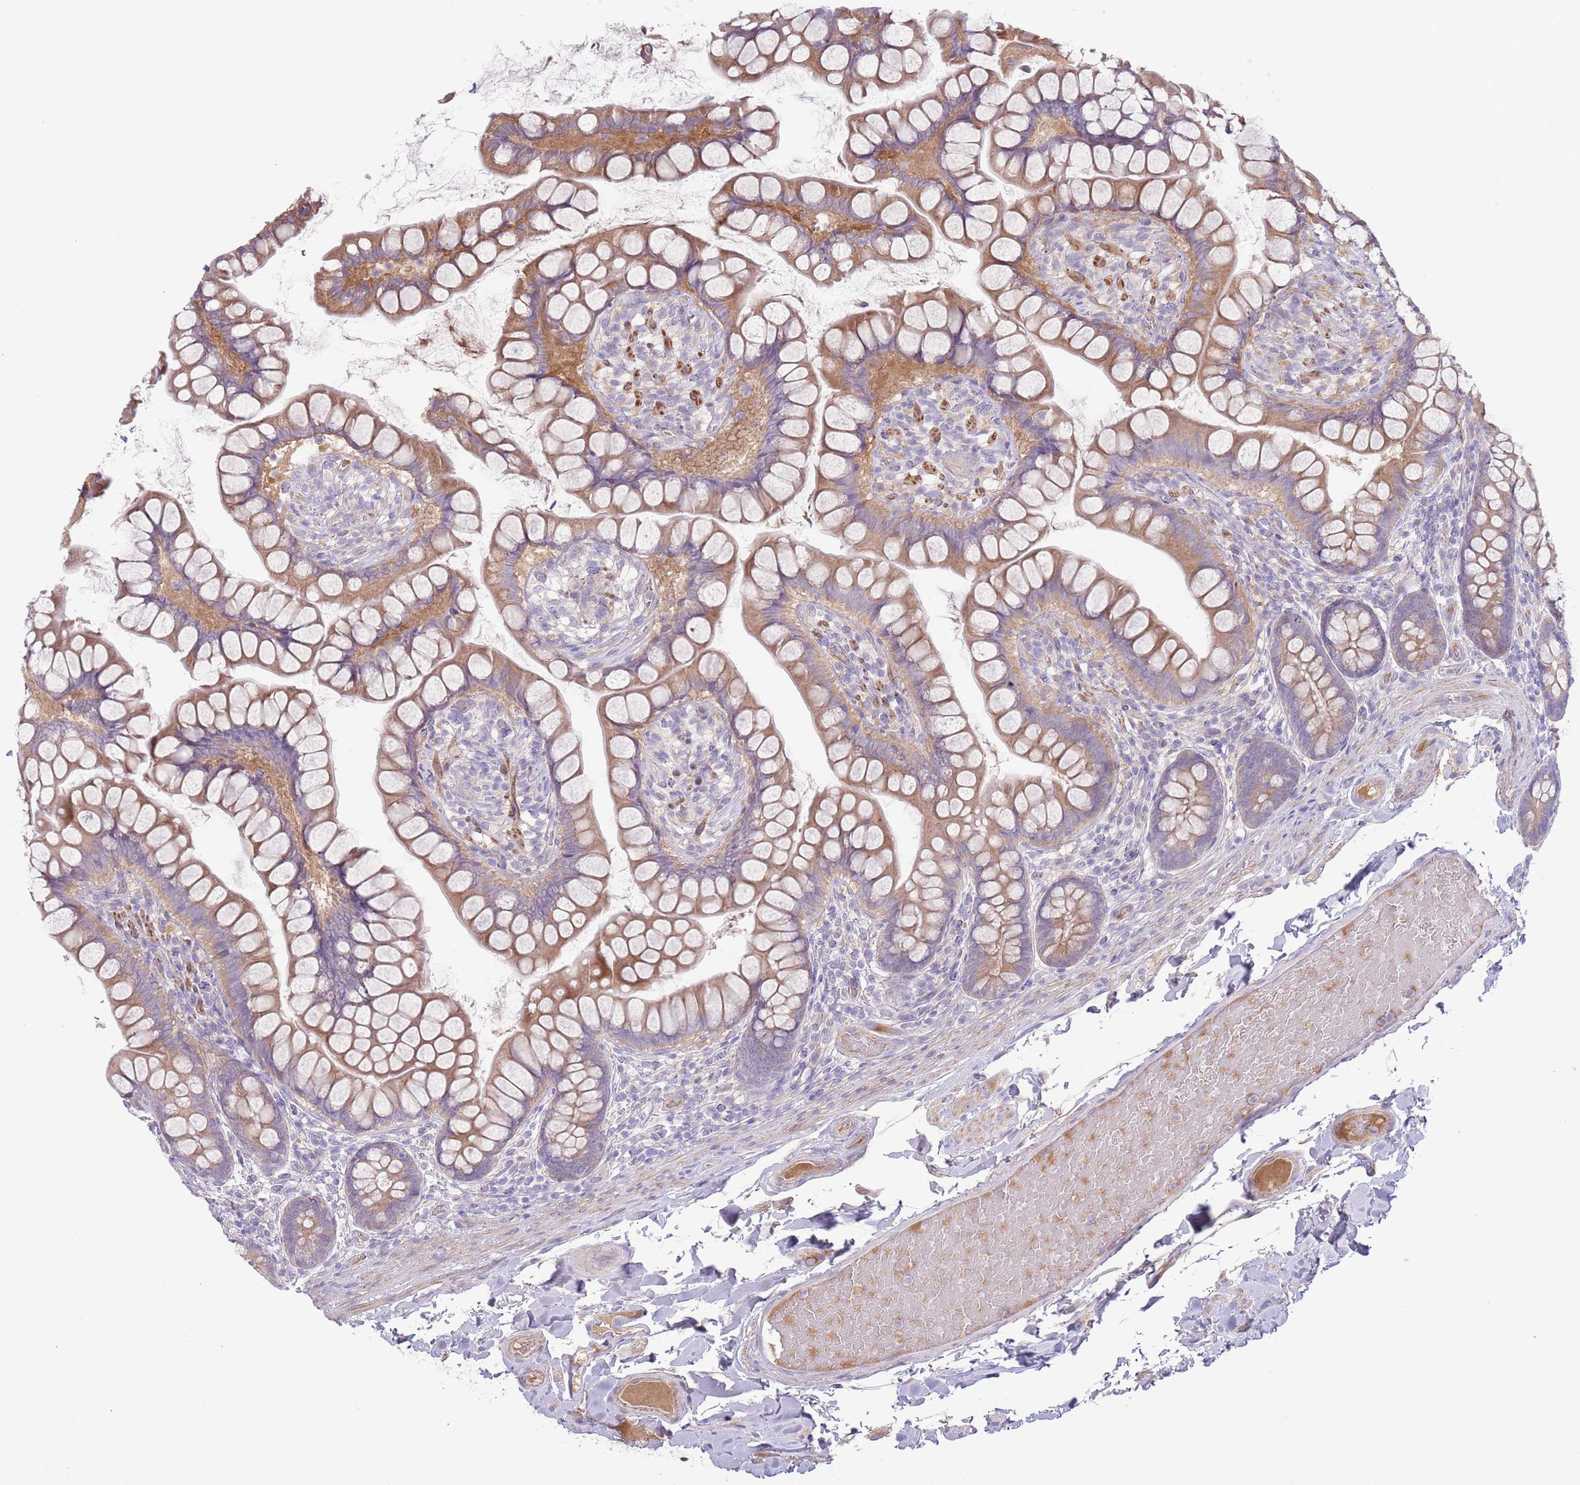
{"staining": {"intensity": "moderate", "quantity": "25%-75%", "location": "cytoplasmic/membranous"}, "tissue": "small intestine", "cell_type": "Glandular cells", "image_type": "normal", "snomed": [{"axis": "morphology", "description": "Normal tissue, NOS"}, {"axis": "topography", "description": "Small intestine"}], "caption": "Normal small intestine demonstrates moderate cytoplasmic/membranous staining in approximately 25%-75% of glandular cells (IHC, brightfield microscopy, high magnification)..", "gene": "CFH", "patient": {"sex": "male", "age": 70}}